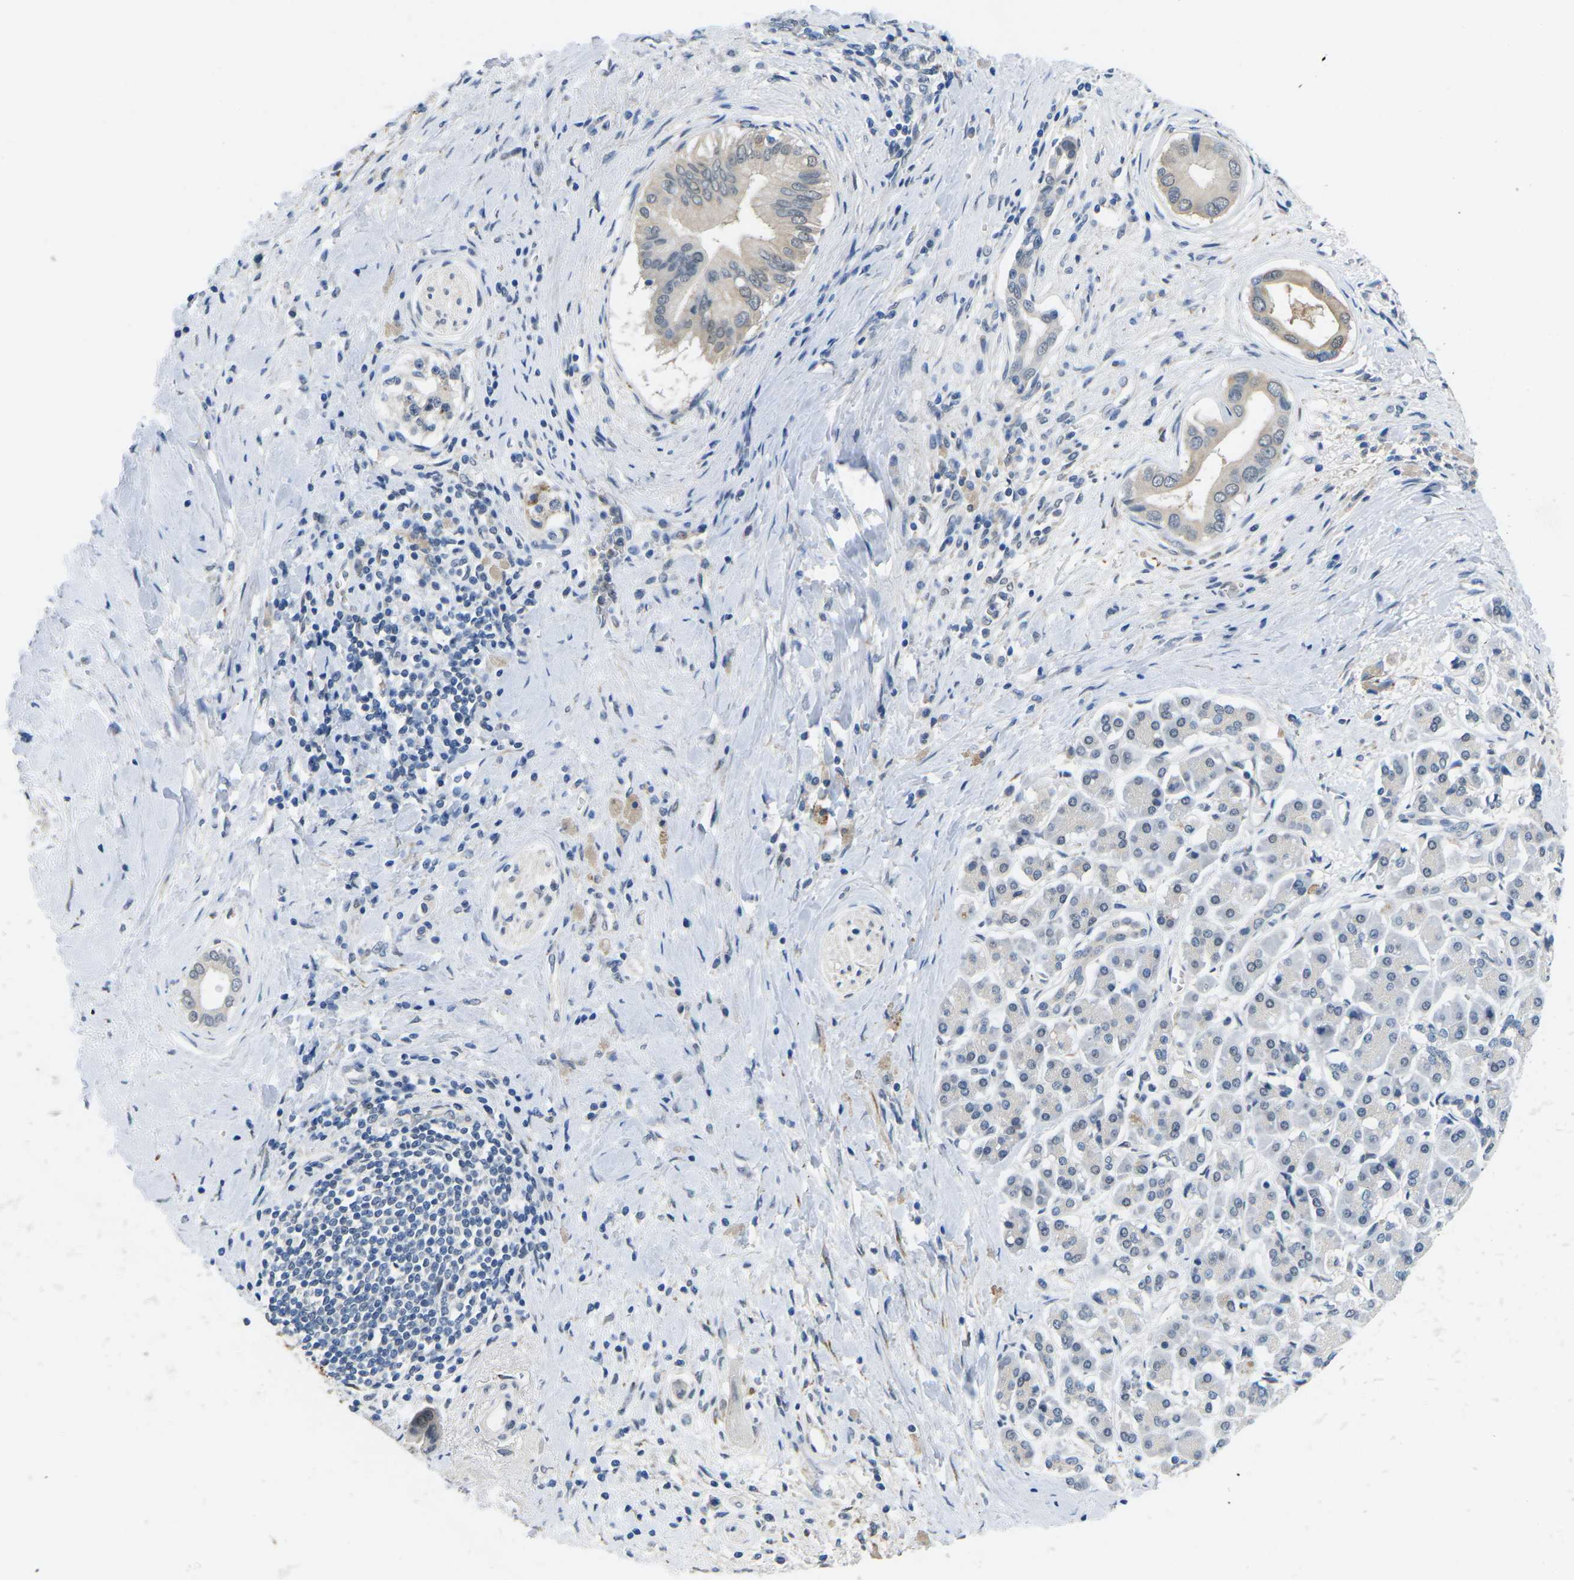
{"staining": {"intensity": "weak", "quantity": "<25%", "location": "cytoplasmic/membranous"}, "tissue": "pancreatic cancer", "cell_type": "Tumor cells", "image_type": "cancer", "snomed": [{"axis": "morphology", "description": "Adenocarcinoma, NOS"}, {"axis": "topography", "description": "Pancreas"}], "caption": "Pancreatic adenocarcinoma stained for a protein using immunohistochemistry reveals no expression tumor cells.", "gene": "SCNN1B", "patient": {"sex": "male", "age": 55}}